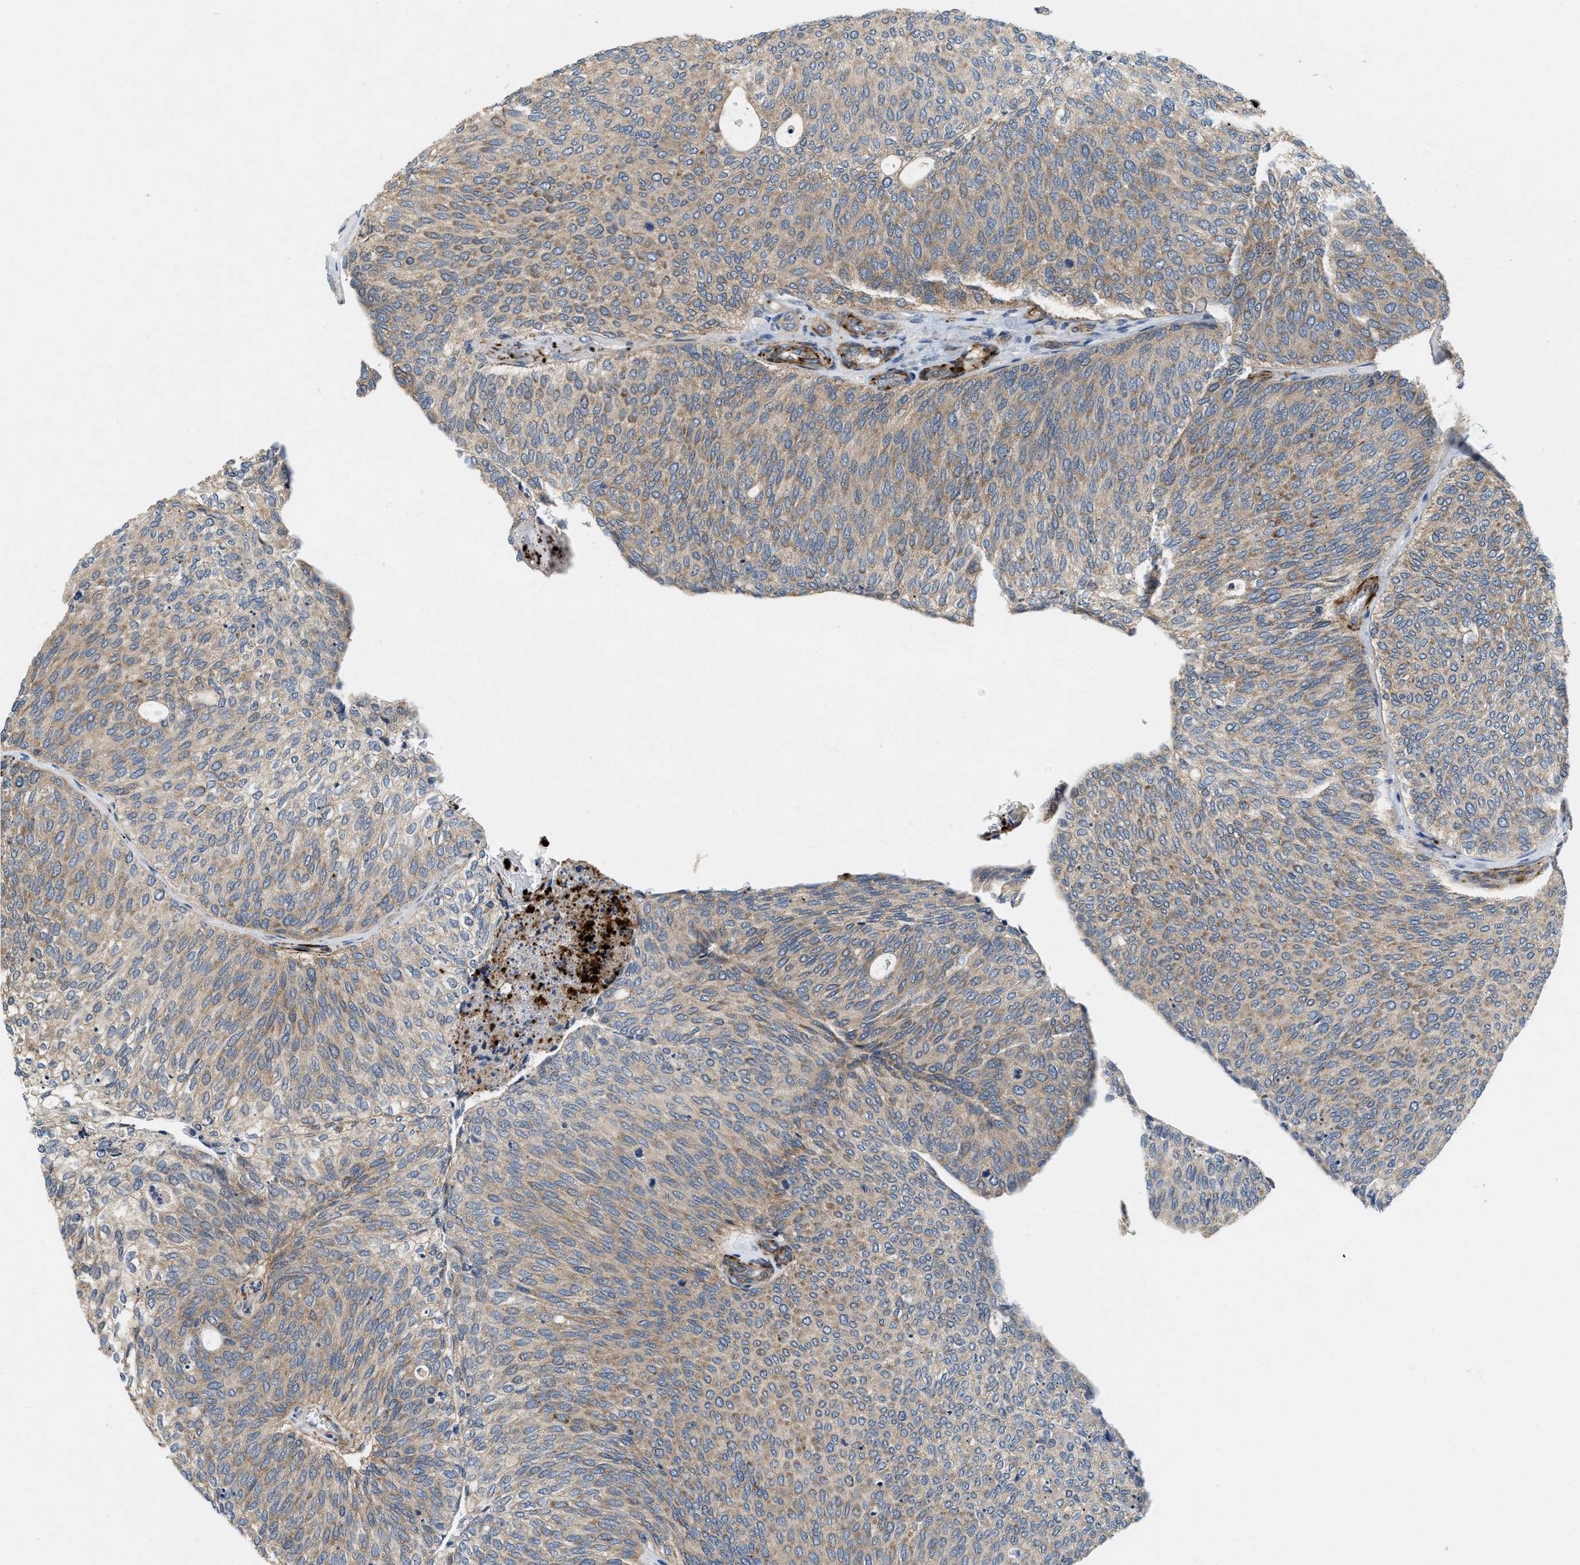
{"staining": {"intensity": "moderate", "quantity": "25%-75%", "location": "cytoplasmic/membranous"}, "tissue": "urothelial cancer", "cell_type": "Tumor cells", "image_type": "cancer", "snomed": [{"axis": "morphology", "description": "Urothelial carcinoma, Low grade"}, {"axis": "topography", "description": "Urinary bladder"}], "caption": "Immunohistochemistry staining of urothelial cancer, which displays medium levels of moderate cytoplasmic/membranous expression in approximately 25%-75% of tumor cells indicating moderate cytoplasmic/membranous protein expression. The staining was performed using DAB (3,3'-diaminobenzidine) (brown) for protein detection and nuclei were counterstained in hematoxylin (blue).", "gene": "ZNF599", "patient": {"sex": "female", "age": 79}}